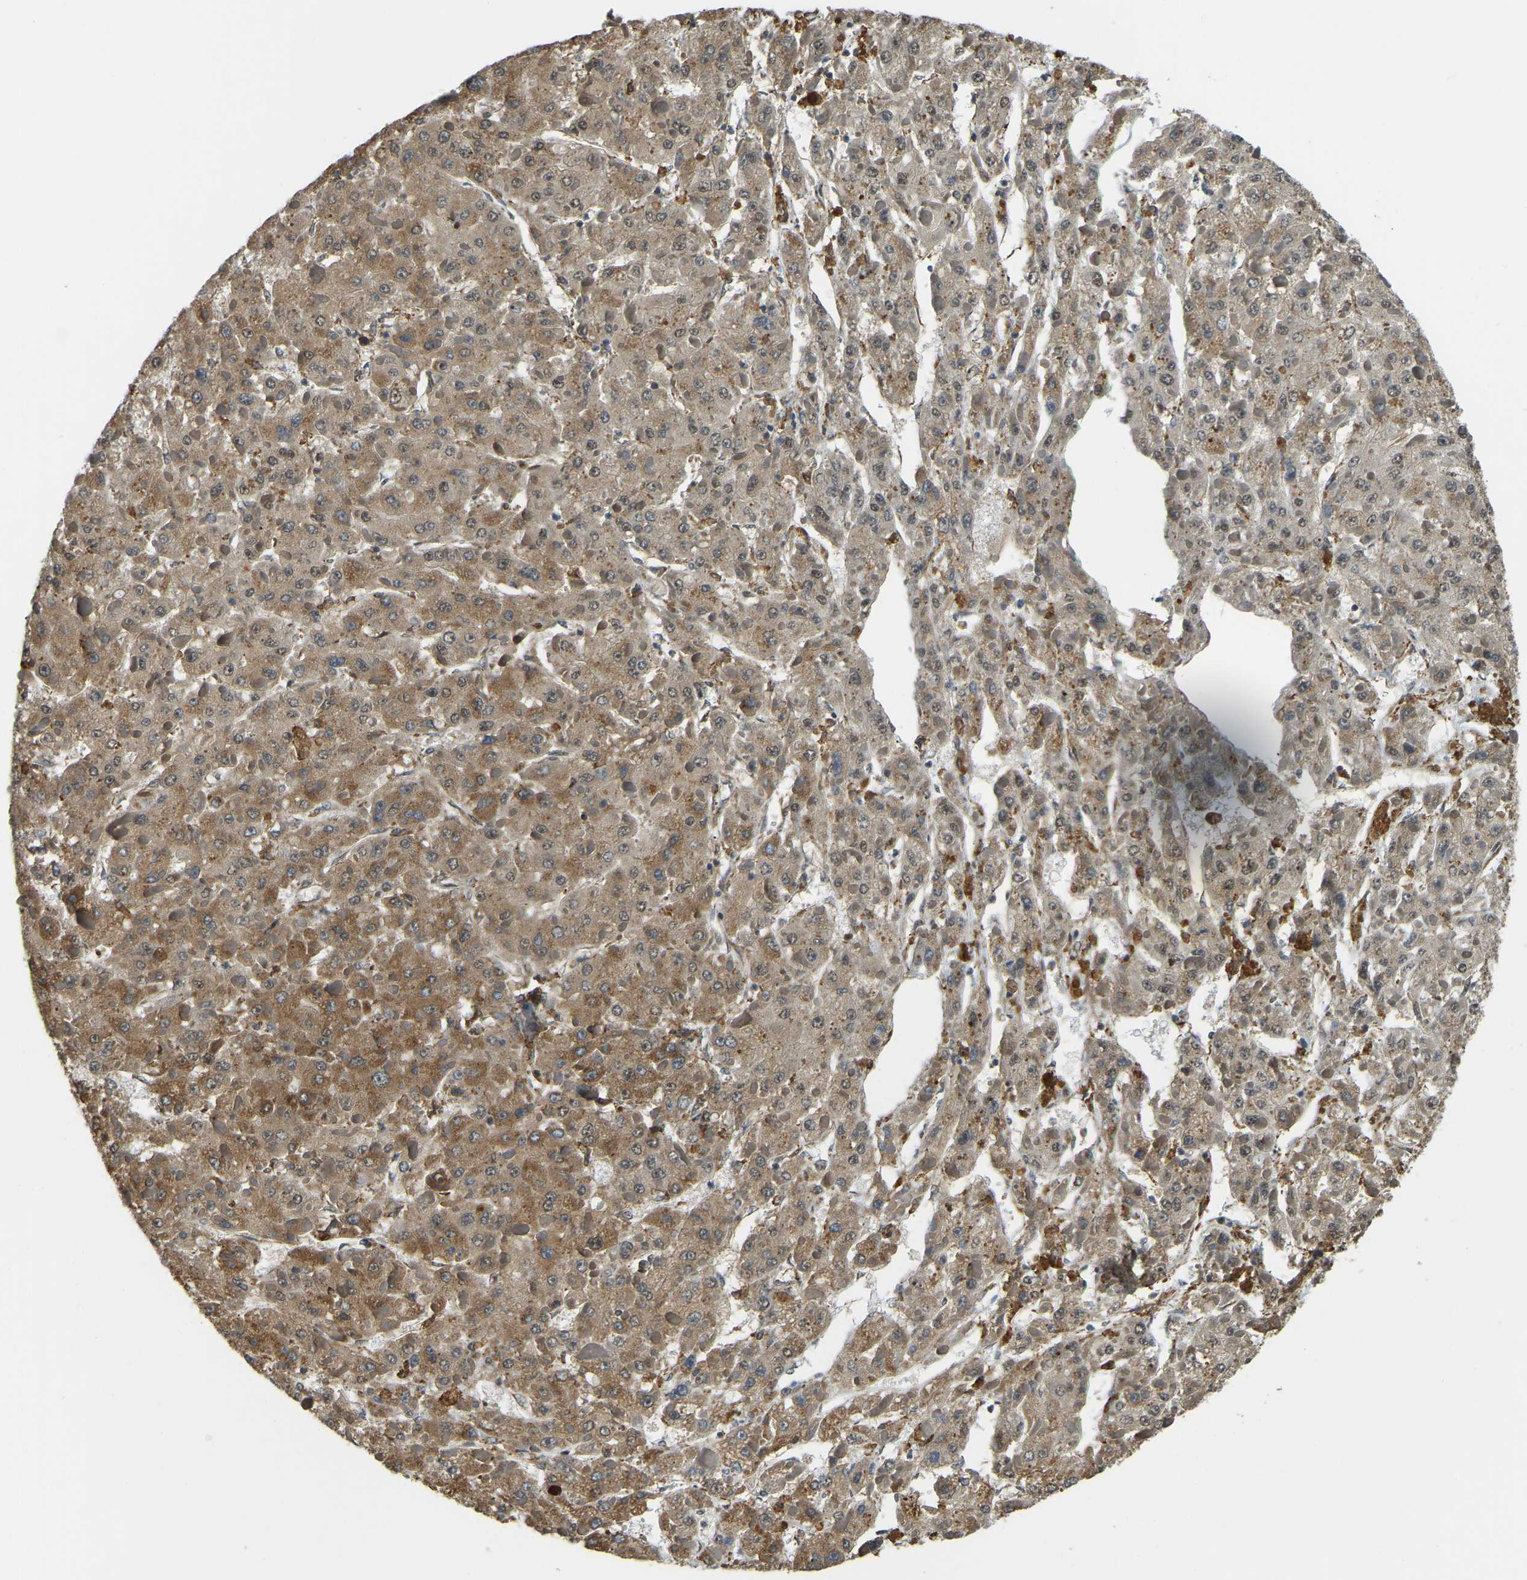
{"staining": {"intensity": "strong", "quantity": ">75%", "location": "cytoplasmic/membranous"}, "tissue": "liver cancer", "cell_type": "Tumor cells", "image_type": "cancer", "snomed": [{"axis": "morphology", "description": "Carcinoma, Hepatocellular, NOS"}, {"axis": "topography", "description": "Liver"}], "caption": "Approximately >75% of tumor cells in human liver cancer exhibit strong cytoplasmic/membranous protein staining as visualized by brown immunohistochemical staining.", "gene": "RNF115", "patient": {"sex": "female", "age": 73}}